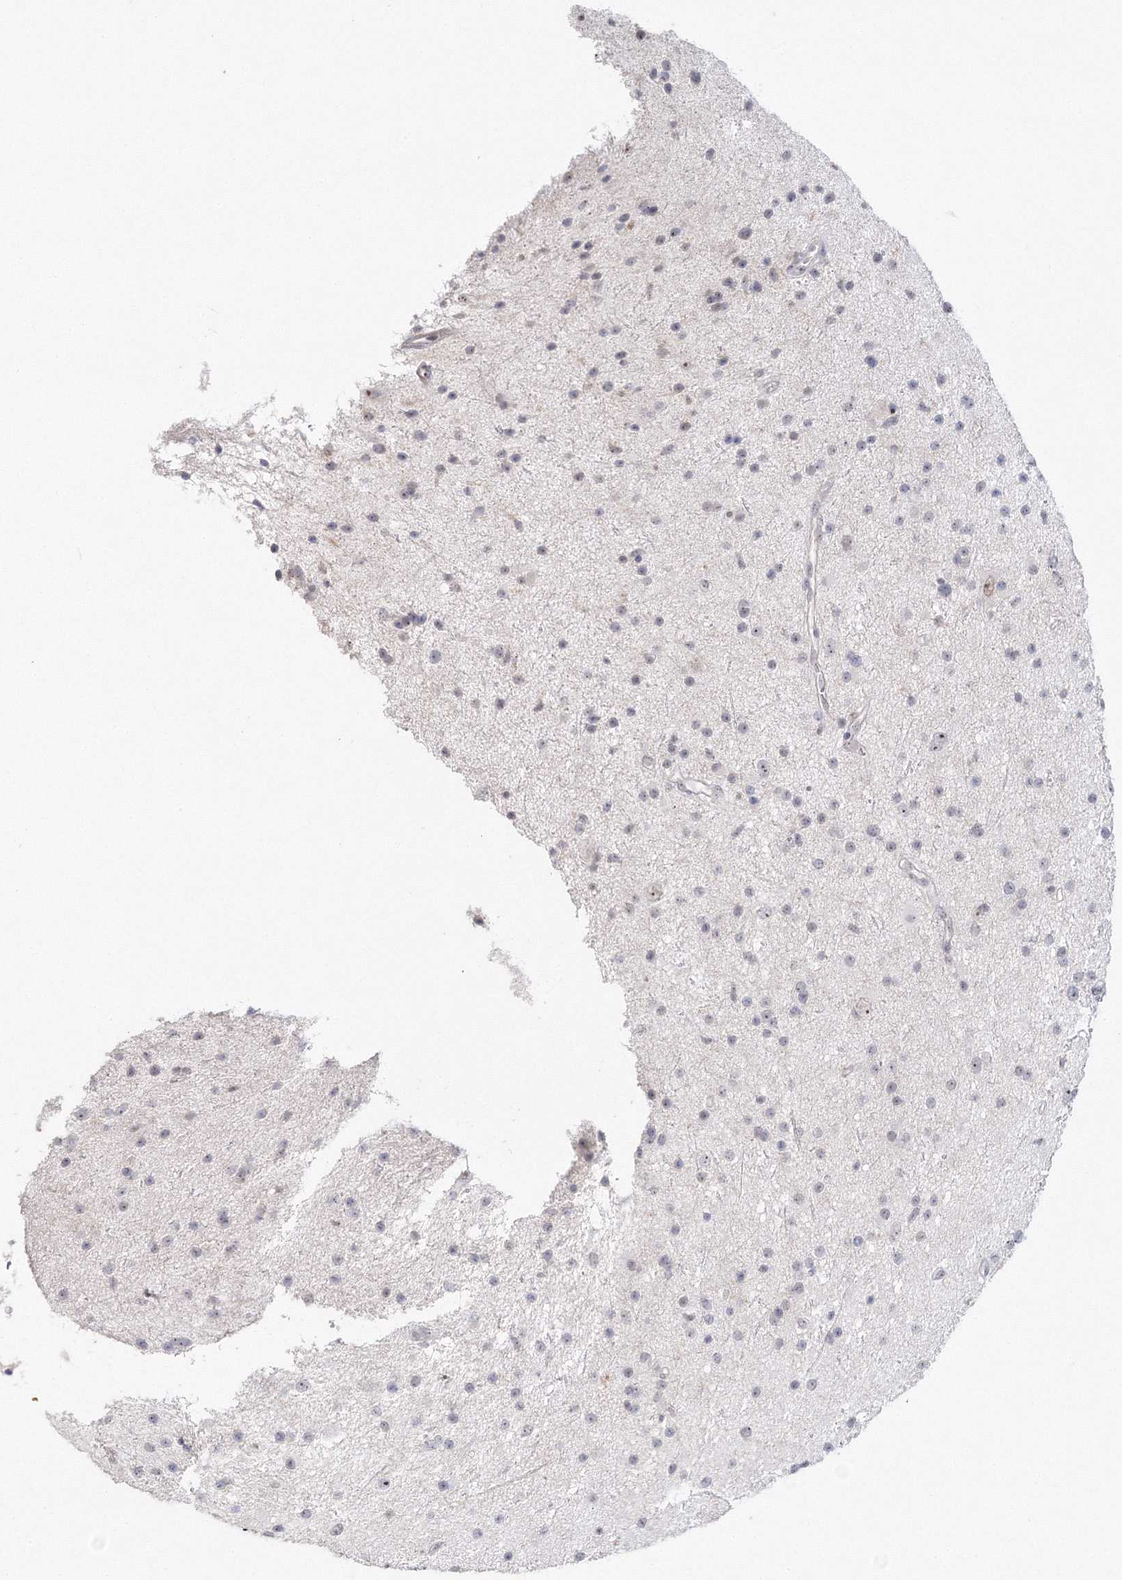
{"staining": {"intensity": "negative", "quantity": "none", "location": "none"}, "tissue": "glioma", "cell_type": "Tumor cells", "image_type": "cancer", "snomed": [{"axis": "morphology", "description": "Glioma, malignant, Low grade"}, {"axis": "topography", "description": "Cerebral cortex"}], "caption": "Immunohistochemical staining of malignant low-grade glioma reveals no significant positivity in tumor cells.", "gene": "SIRT7", "patient": {"sex": "female", "age": 39}}